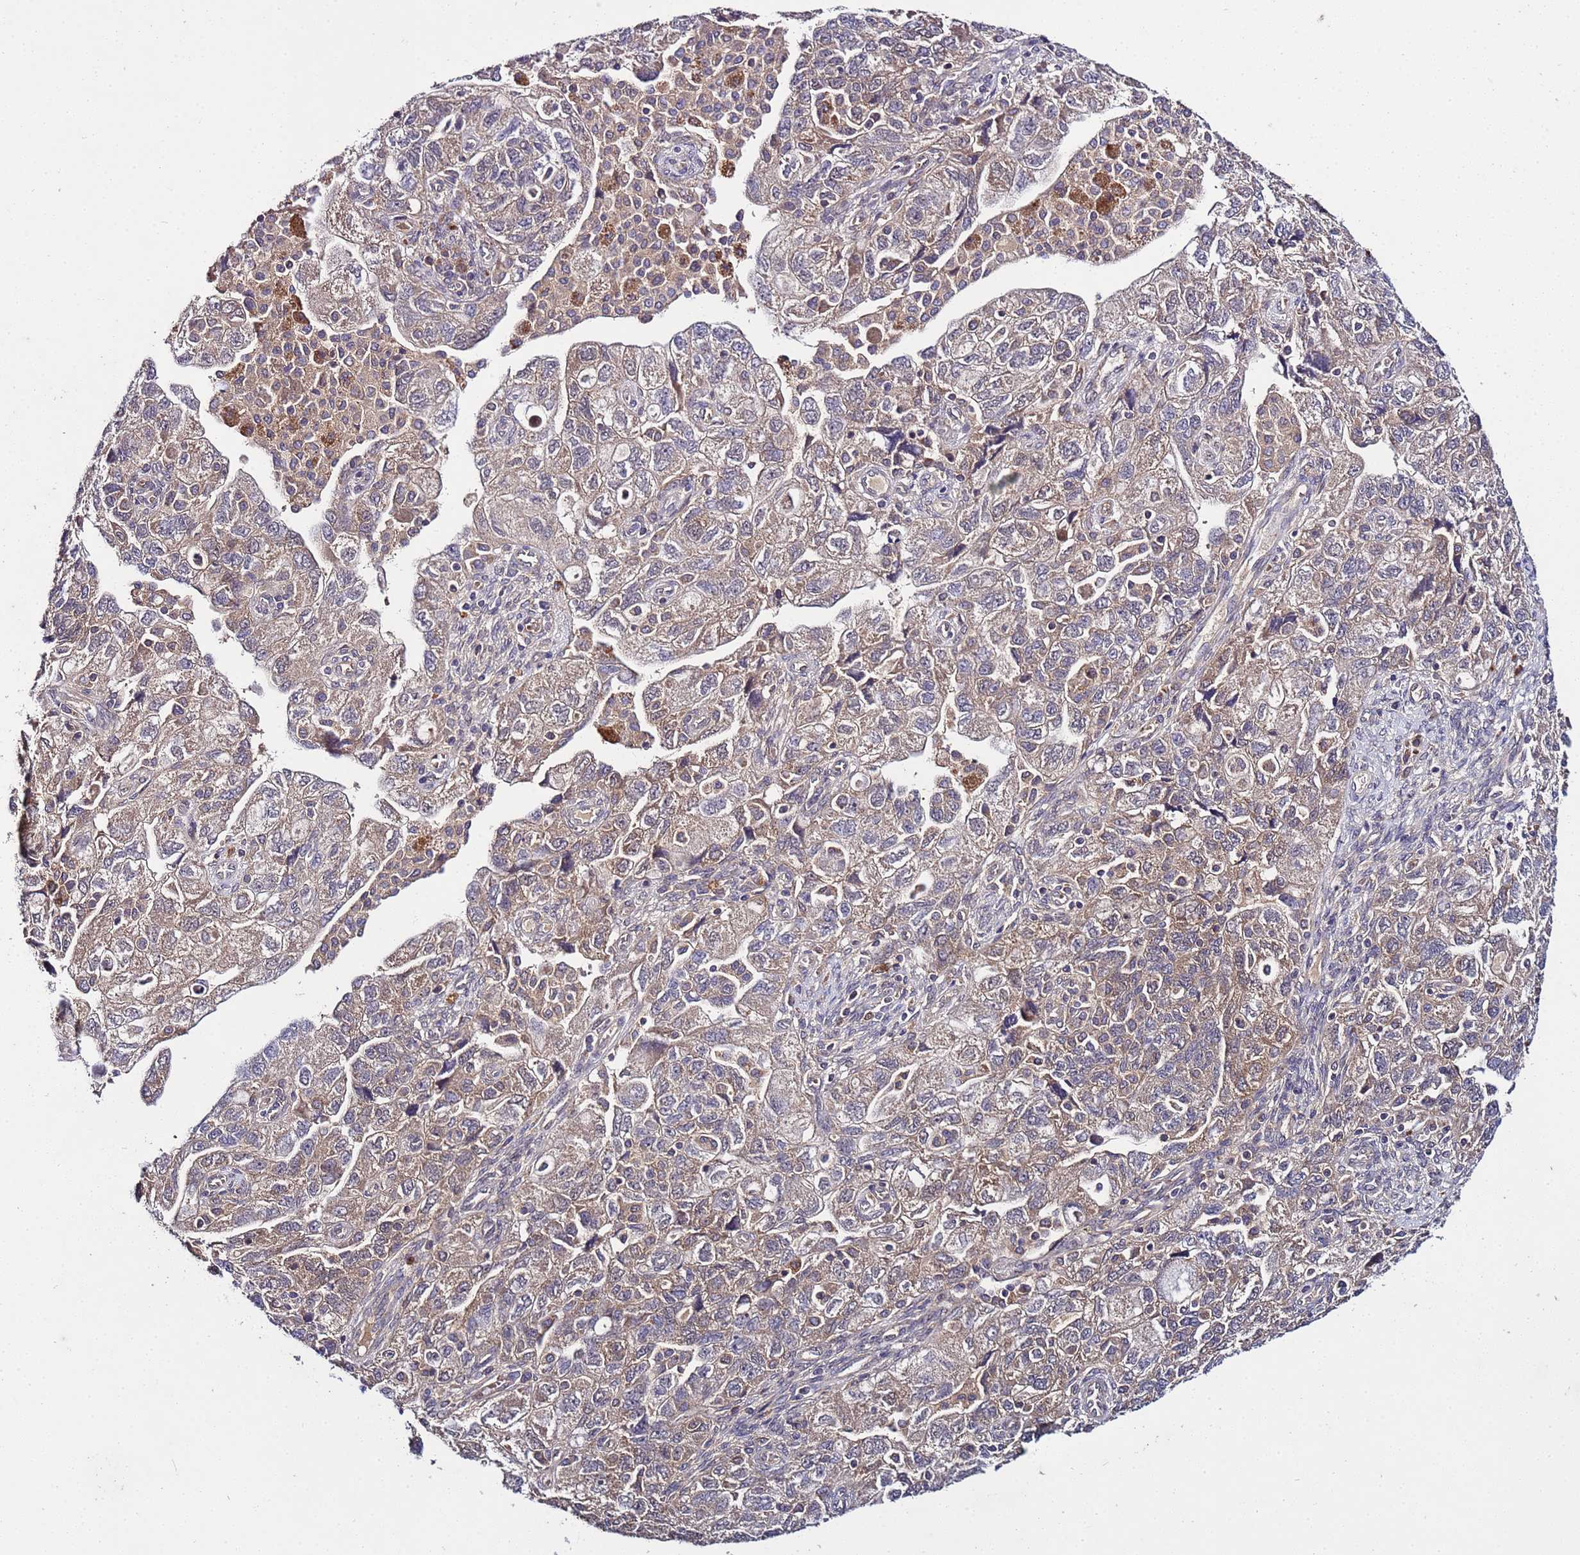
{"staining": {"intensity": "weak", "quantity": "25%-75%", "location": "cytoplasmic/membranous"}, "tissue": "ovarian cancer", "cell_type": "Tumor cells", "image_type": "cancer", "snomed": [{"axis": "morphology", "description": "Carcinoma, endometroid"}, {"axis": "topography", "description": "Ovary"}], "caption": "The histopathology image shows a brown stain indicating the presence of a protein in the cytoplasmic/membranous of tumor cells in endometroid carcinoma (ovarian).", "gene": "GSPT2", "patient": {"sex": "female", "age": 51}}